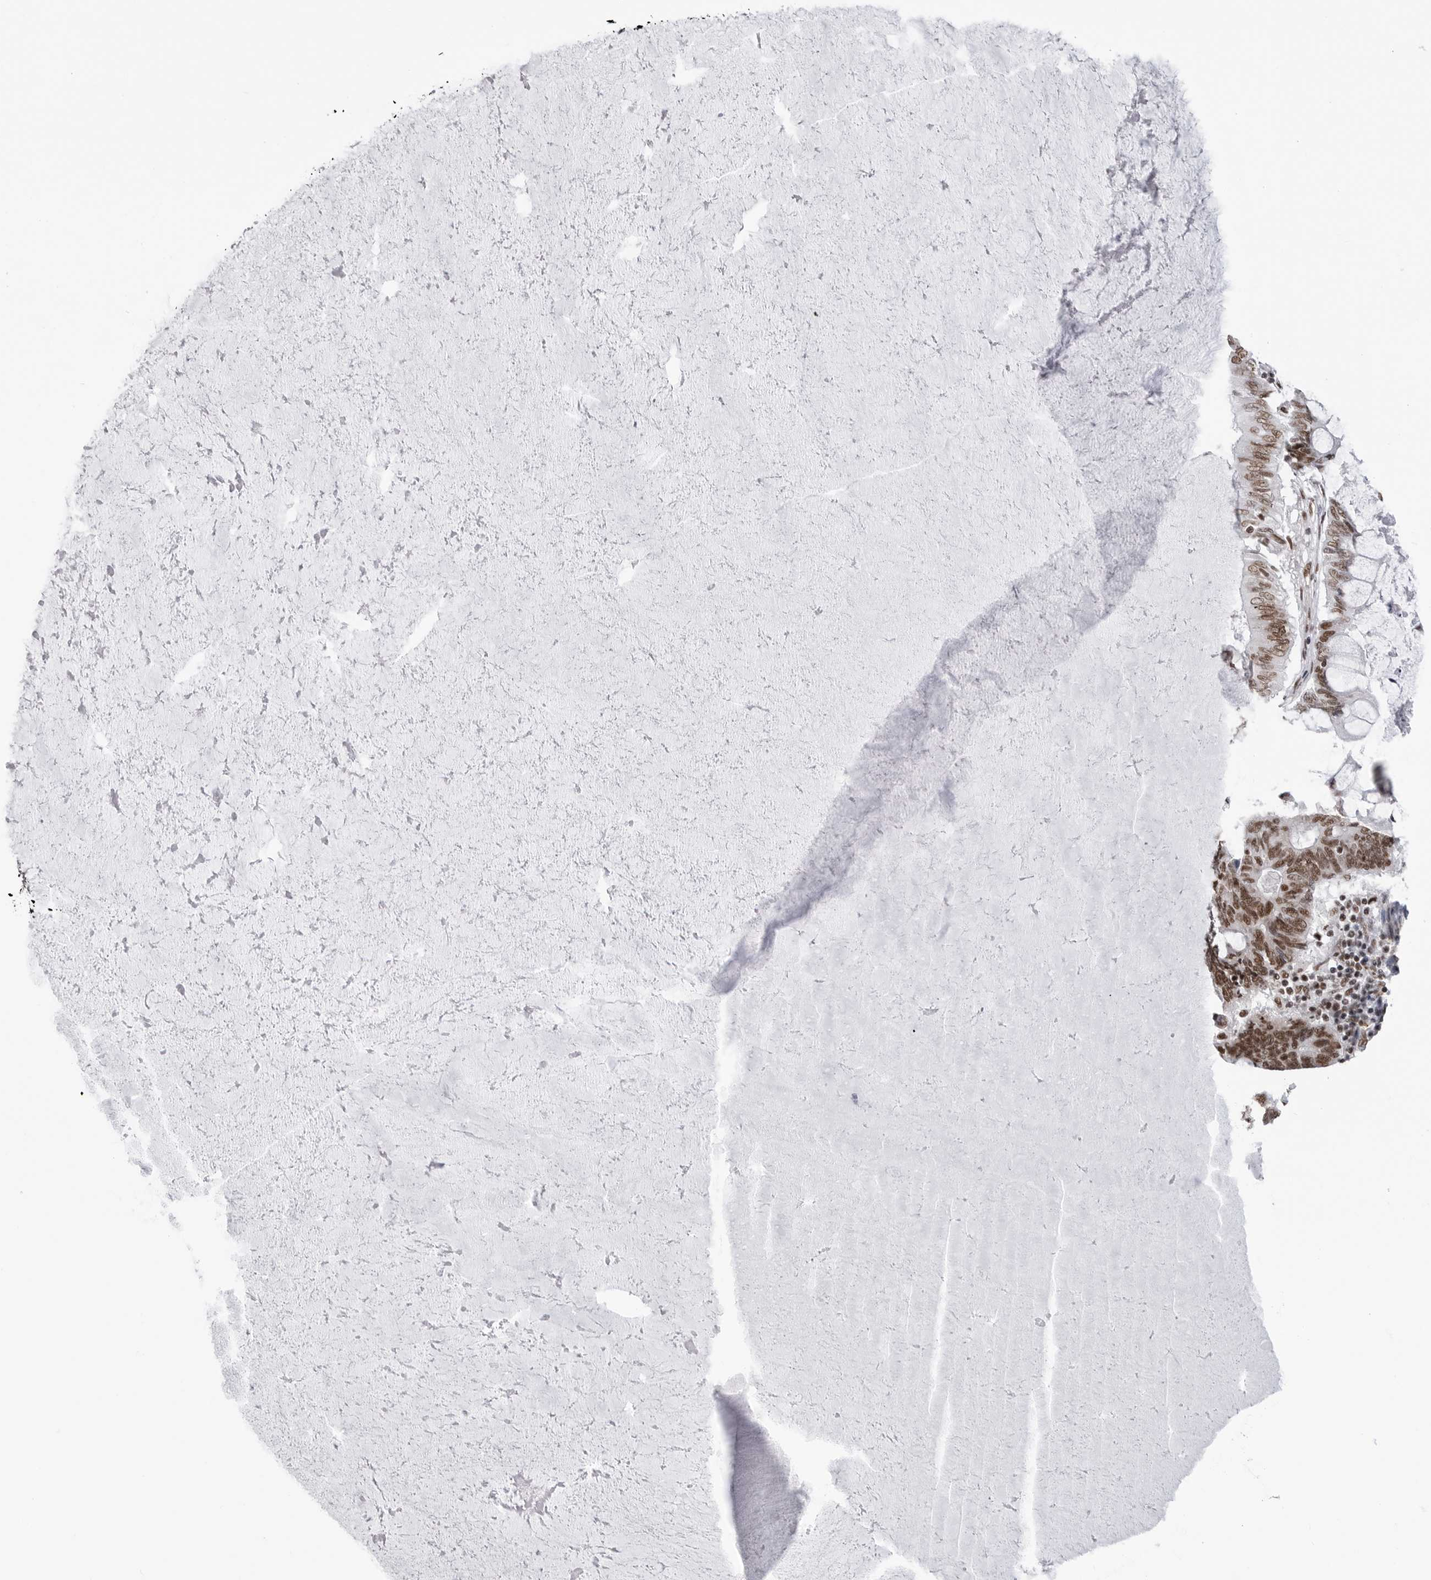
{"staining": {"intensity": "moderate", "quantity": ">75%", "location": "nuclear"}, "tissue": "ovarian cancer", "cell_type": "Tumor cells", "image_type": "cancer", "snomed": [{"axis": "morphology", "description": "Cystadenocarcinoma, mucinous, NOS"}, {"axis": "topography", "description": "Ovary"}], "caption": "Protein expression analysis of mucinous cystadenocarcinoma (ovarian) reveals moderate nuclear positivity in approximately >75% of tumor cells.", "gene": "RNF26", "patient": {"sex": "female", "age": 61}}